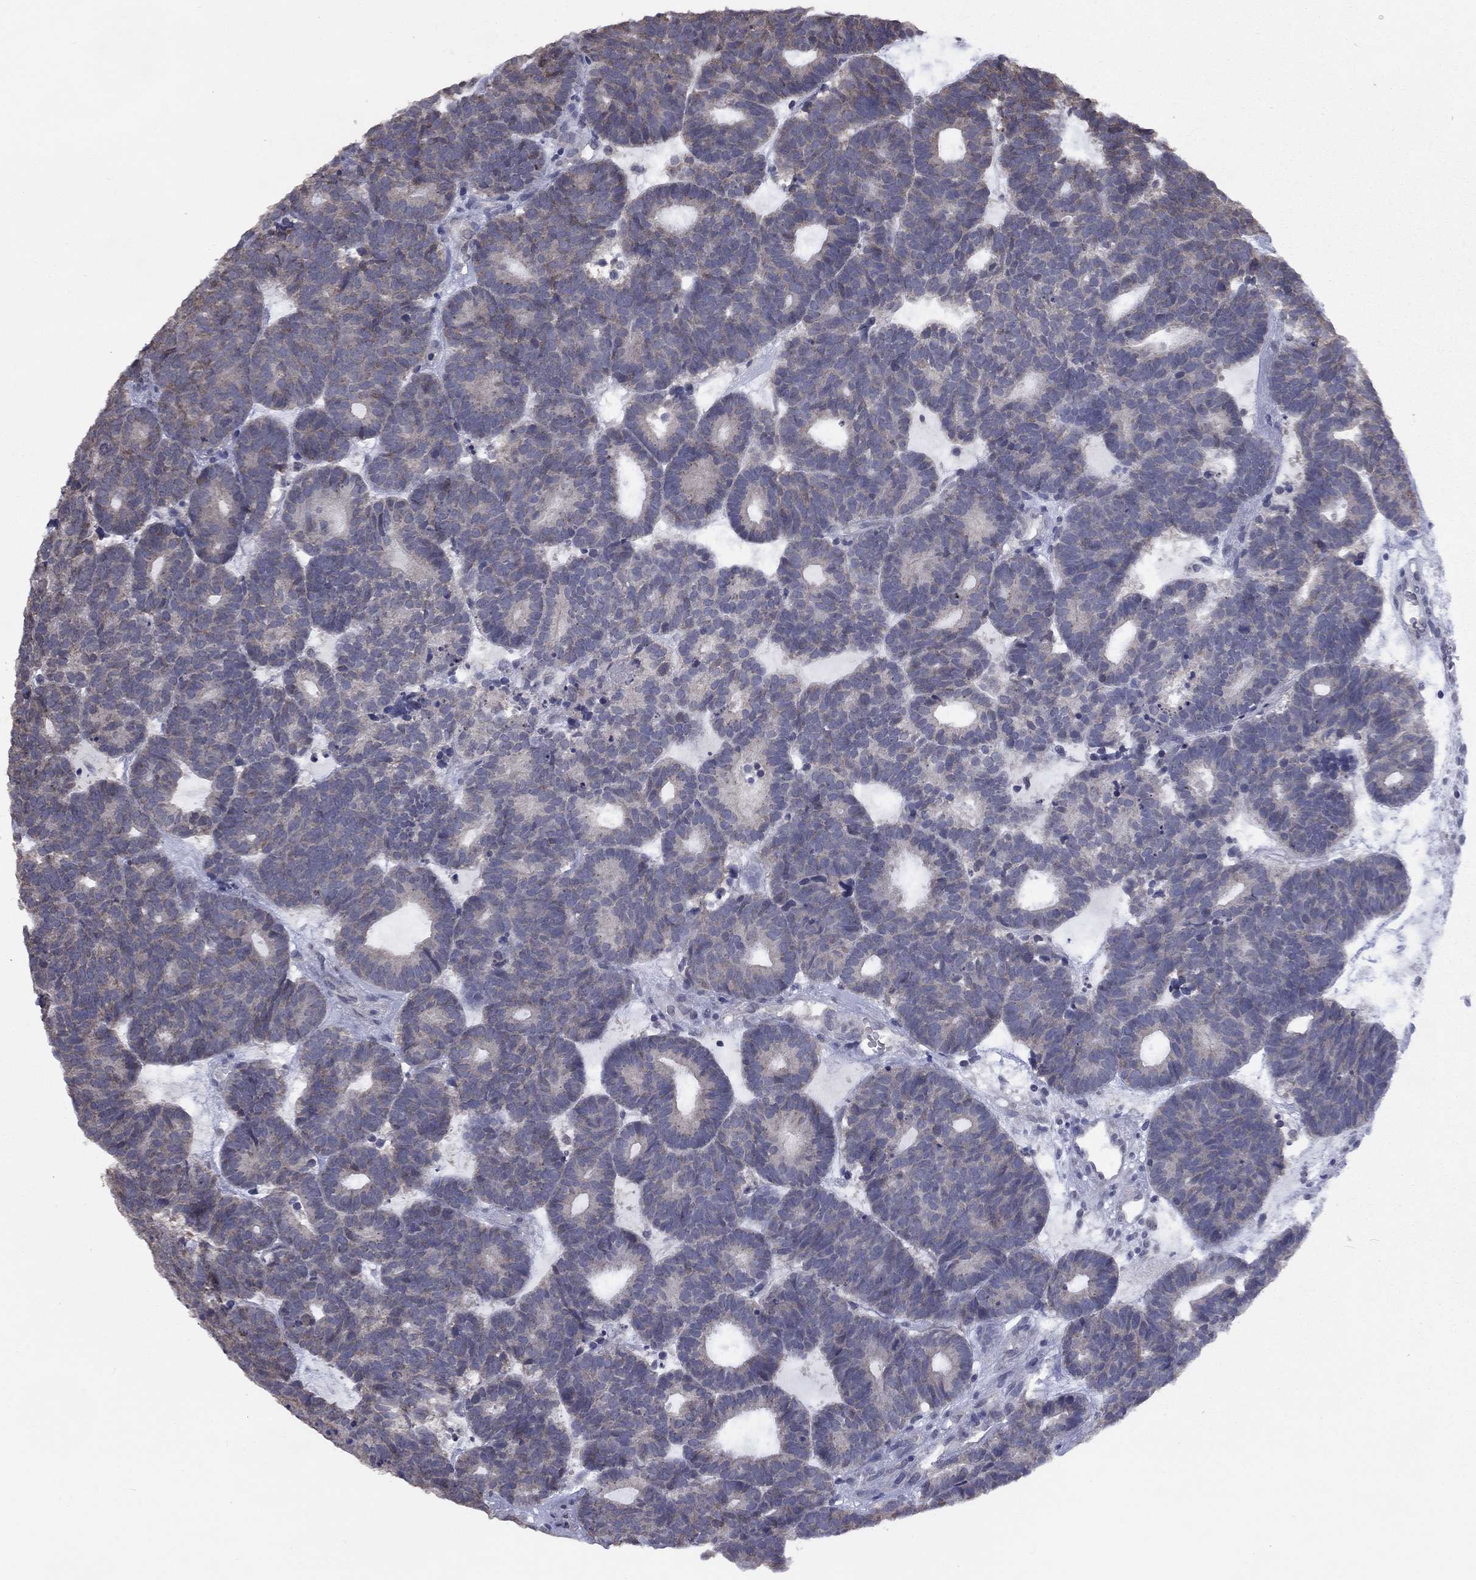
{"staining": {"intensity": "weak", "quantity": "<25%", "location": "cytoplasmic/membranous"}, "tissue": "head and neck cancer", "cell_type": "Tumor cells", "image_type": "cancer", "snomed": [{"axis": "morphology", "description": "Adenocarcinoma, NOS"}, {"axis": "topography", "description": "Head-Neck"}], "caption": "A high-resolution micrograph shows IHC staining of adenocarcinoma (head and neck), which shows no significant positivity in tumor cells. (DAB (3,3'-diaminobenzidine) immunohistochemistry (IHC), high magnification).", "gene": "SPATA33", "patient": {"sex": "female", "age": 81}}